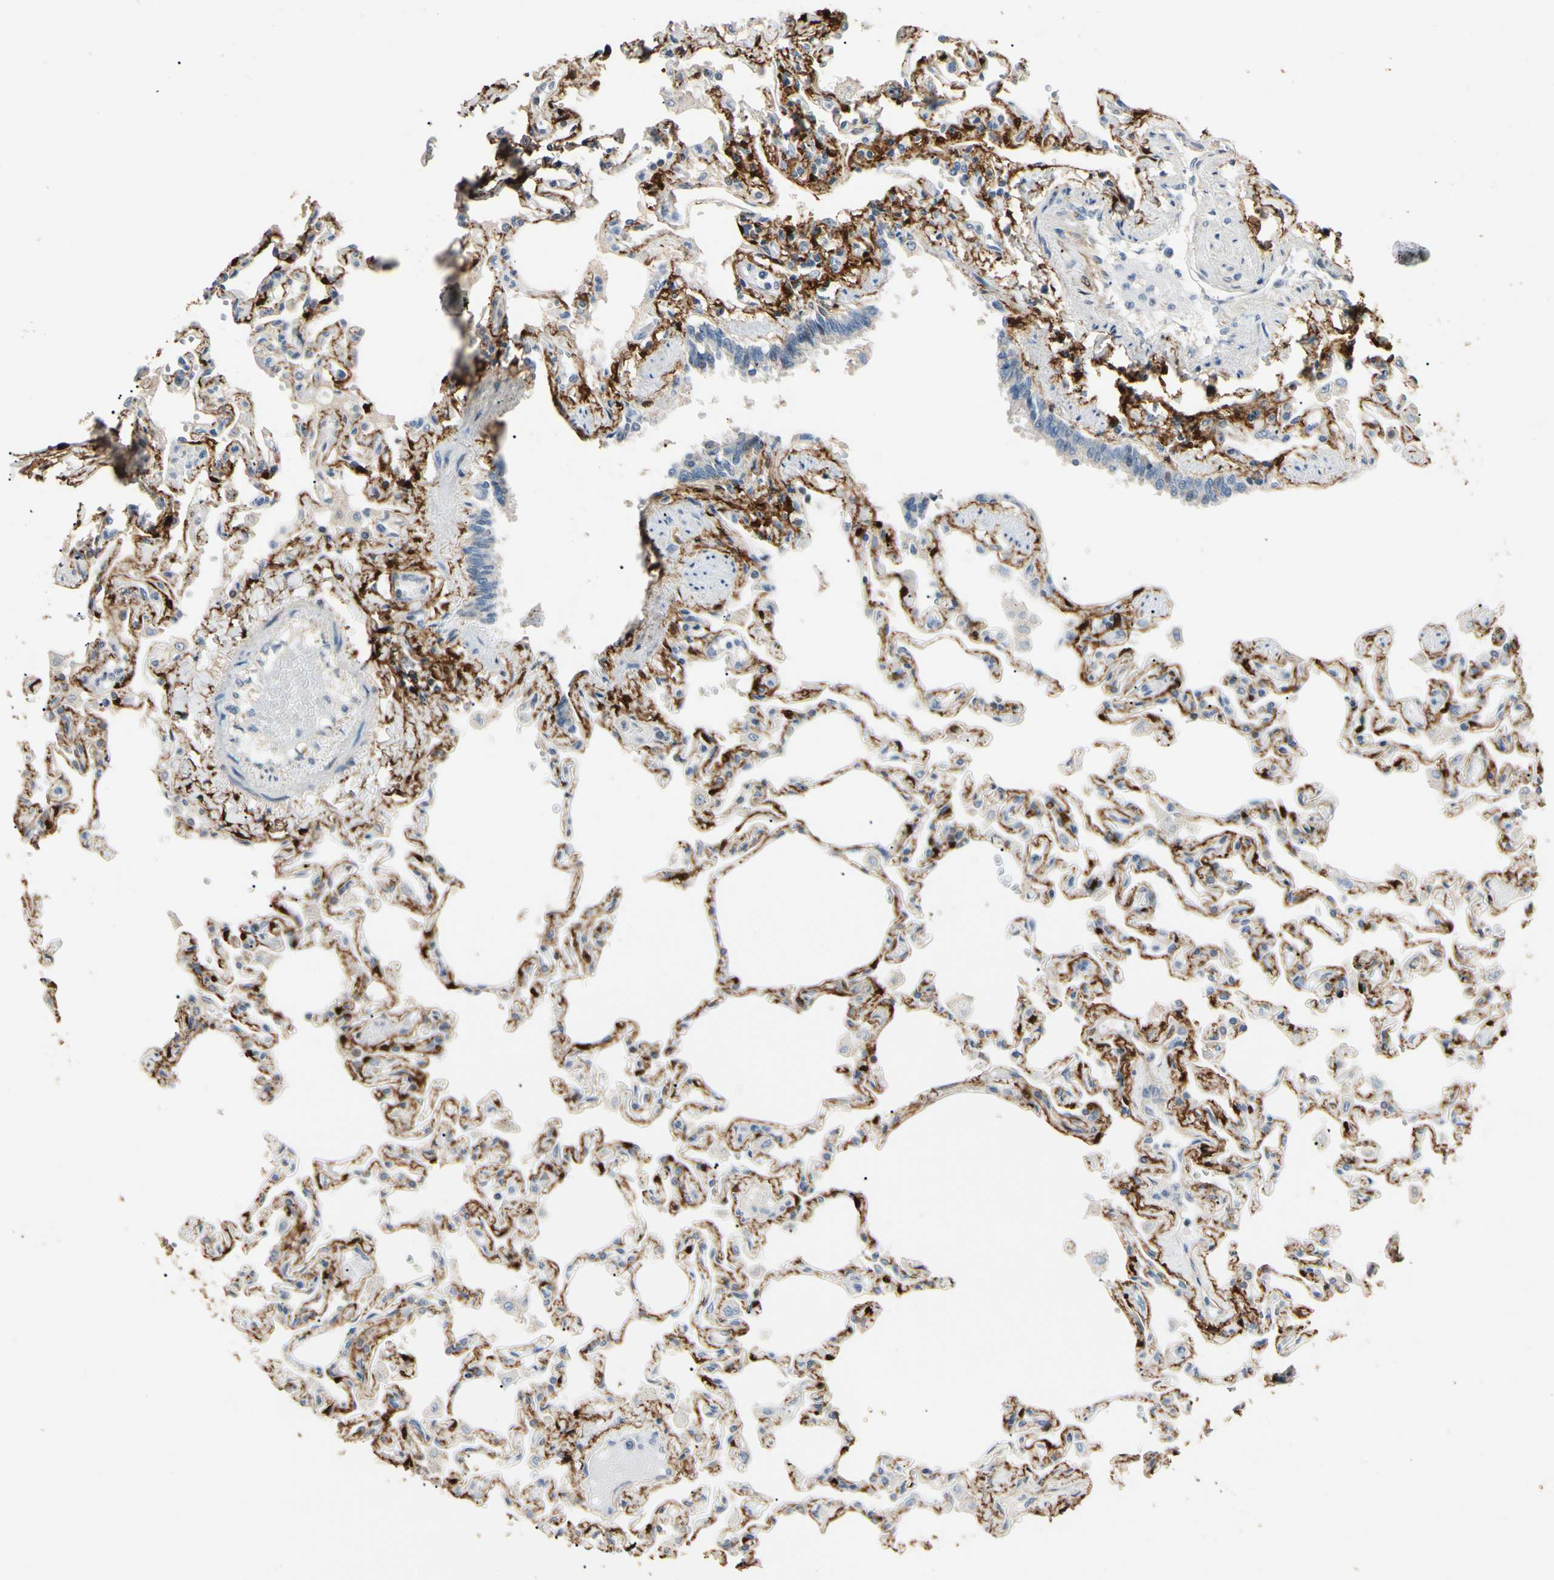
{"staining": {"intensity": "moderate", "quantity": ">75%", "location": "cytoplasmic/membranous"}, "tissue": "lung", "cell_type": "Alveolar cells", "image_type": "normal", "snomed": [{"axis": "morphology", "description": "Normal tissue, NOS"}, {"axis": "topography", "description": "Lung"}], "caption": "Alveolar cells exhibit medium levels of moderate cytoplasmic/membranous positivity in about >75% of cells in unremarkable human lung. The protein is shown in brown color, while the nuclei are stained blue.", "gene": "GNE", "patient": {"sex": "male", "age": 21}}